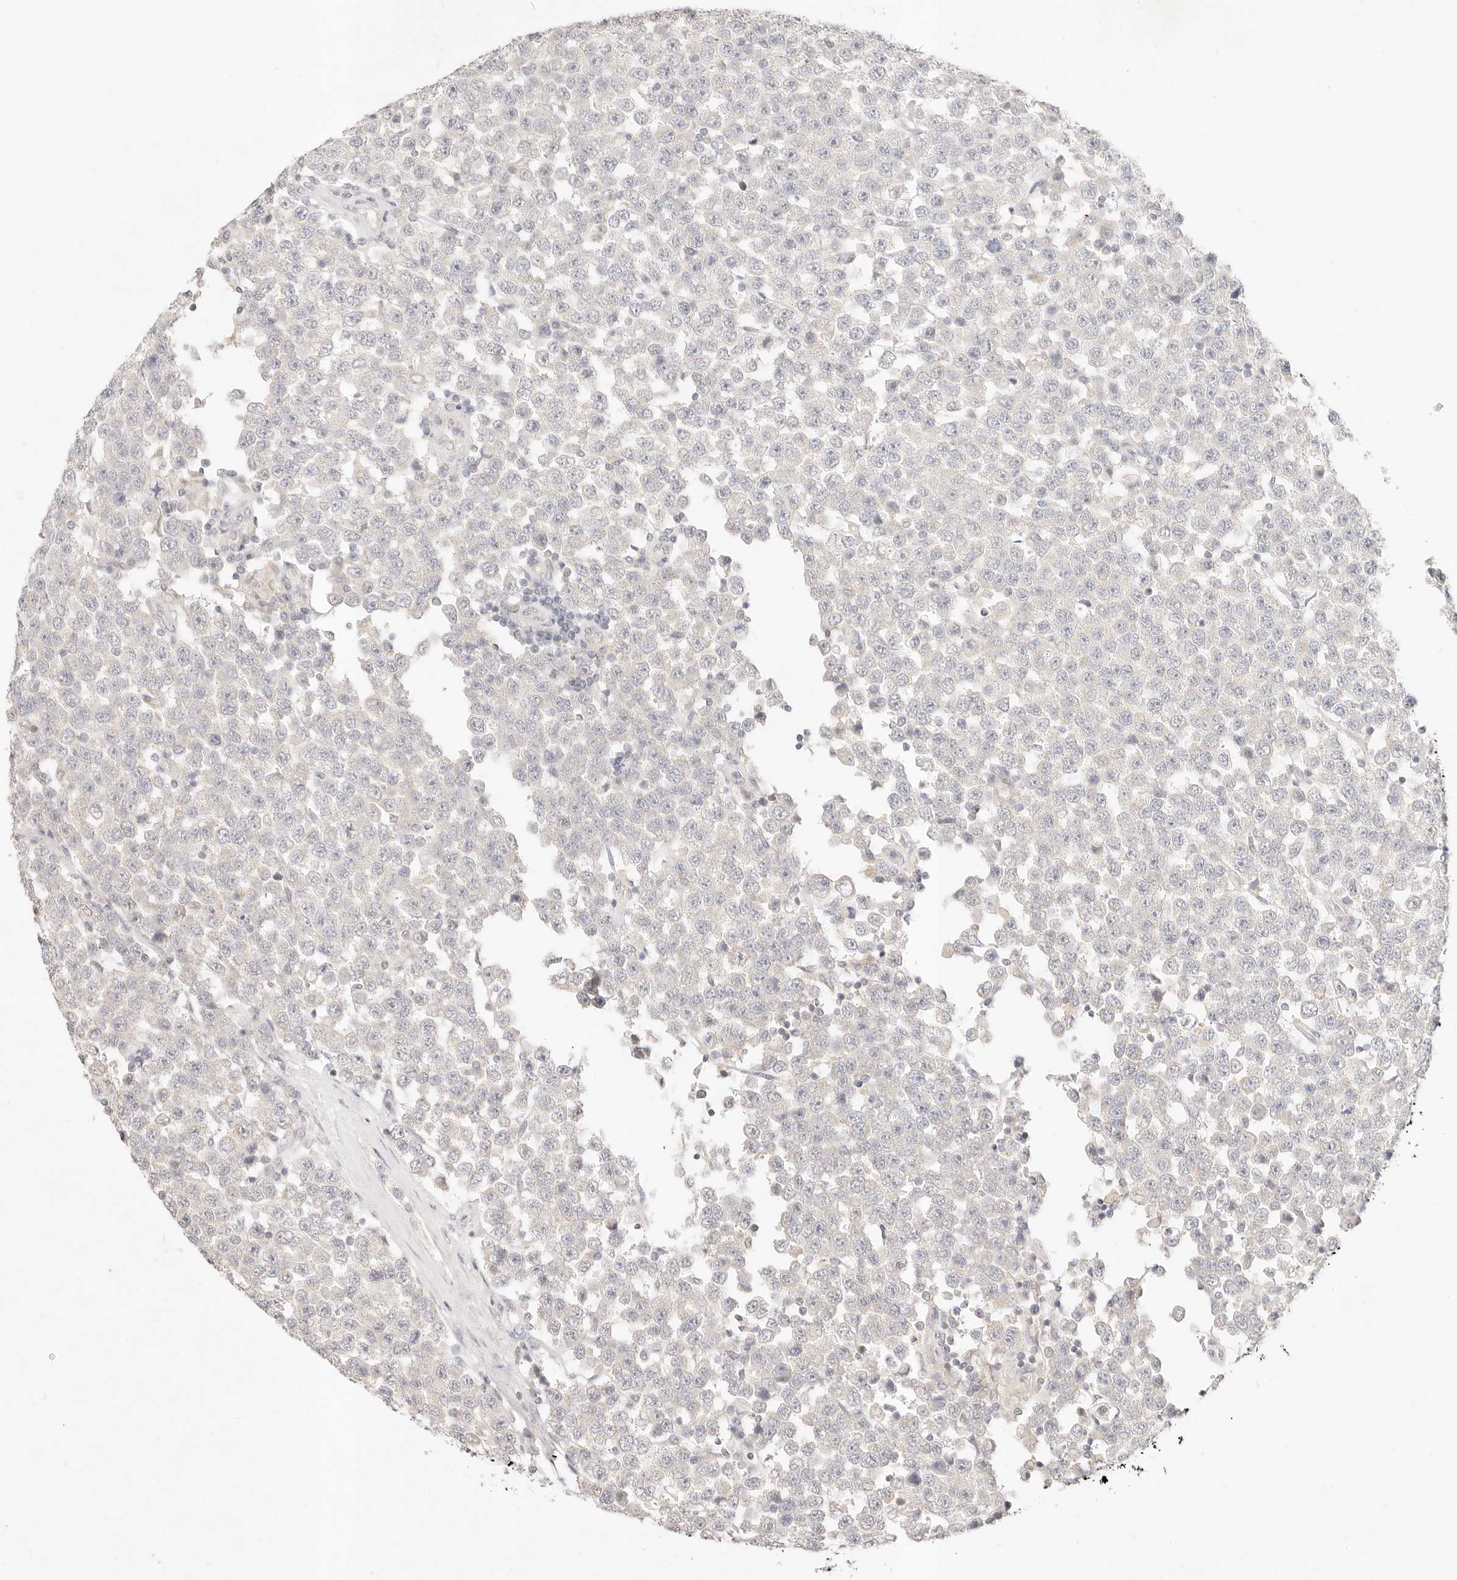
{"staining": {"intensity": "negative", "quantity": "none", "location": "none"}, "tissue": "testis cancer", "cell_type": "Tumor cells", "image_type": "cancer", "snomed": [{"axis": "morphology", "description": "Seminoma, NOS"}, {"axis": "topography", "description": "Testis"}], "caption": "This is a micrograph of immunohistochemistry (IHC) staining of testis seminoma, which shows no expression in tumor cells.", "gene": "GPR156", "patient": {"sex": "male", "age": 28}}